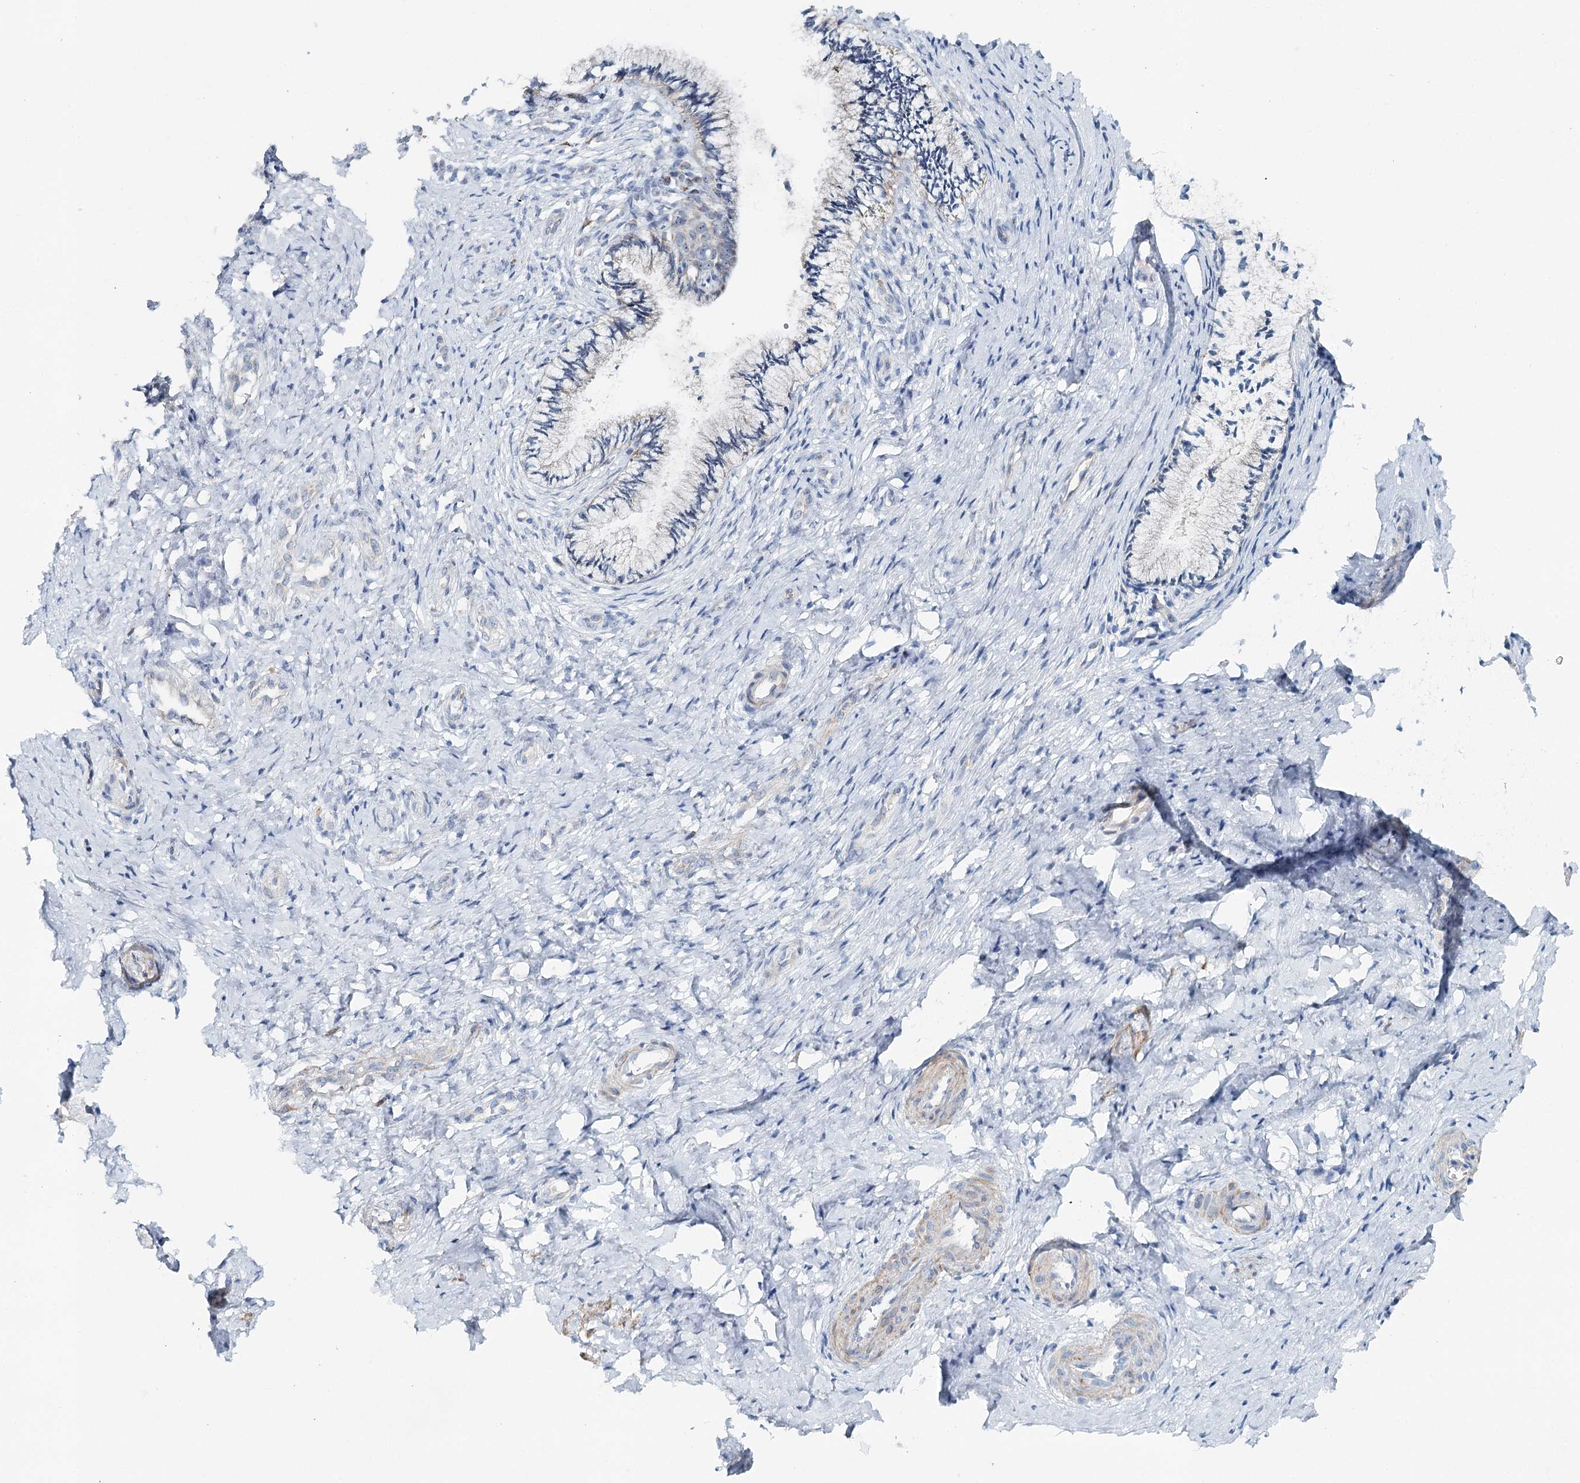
{"staining": {"intensity": "negative", "quantity": "none", "location": "none"}, "tissue": "cervix", "cell_type": "Glandular cells", "image_type": "normal", "snomed": [{"axis": "morphology", "description": "Normal tissue, NOS"}, {"axis": "topography", "description": "Cervix"}], "caption": "The histopathology image displays no staining of glandular cells in unremarkable cervix.", "gene": "RBM43", "patient": {"sex": "female", "age": 36}}